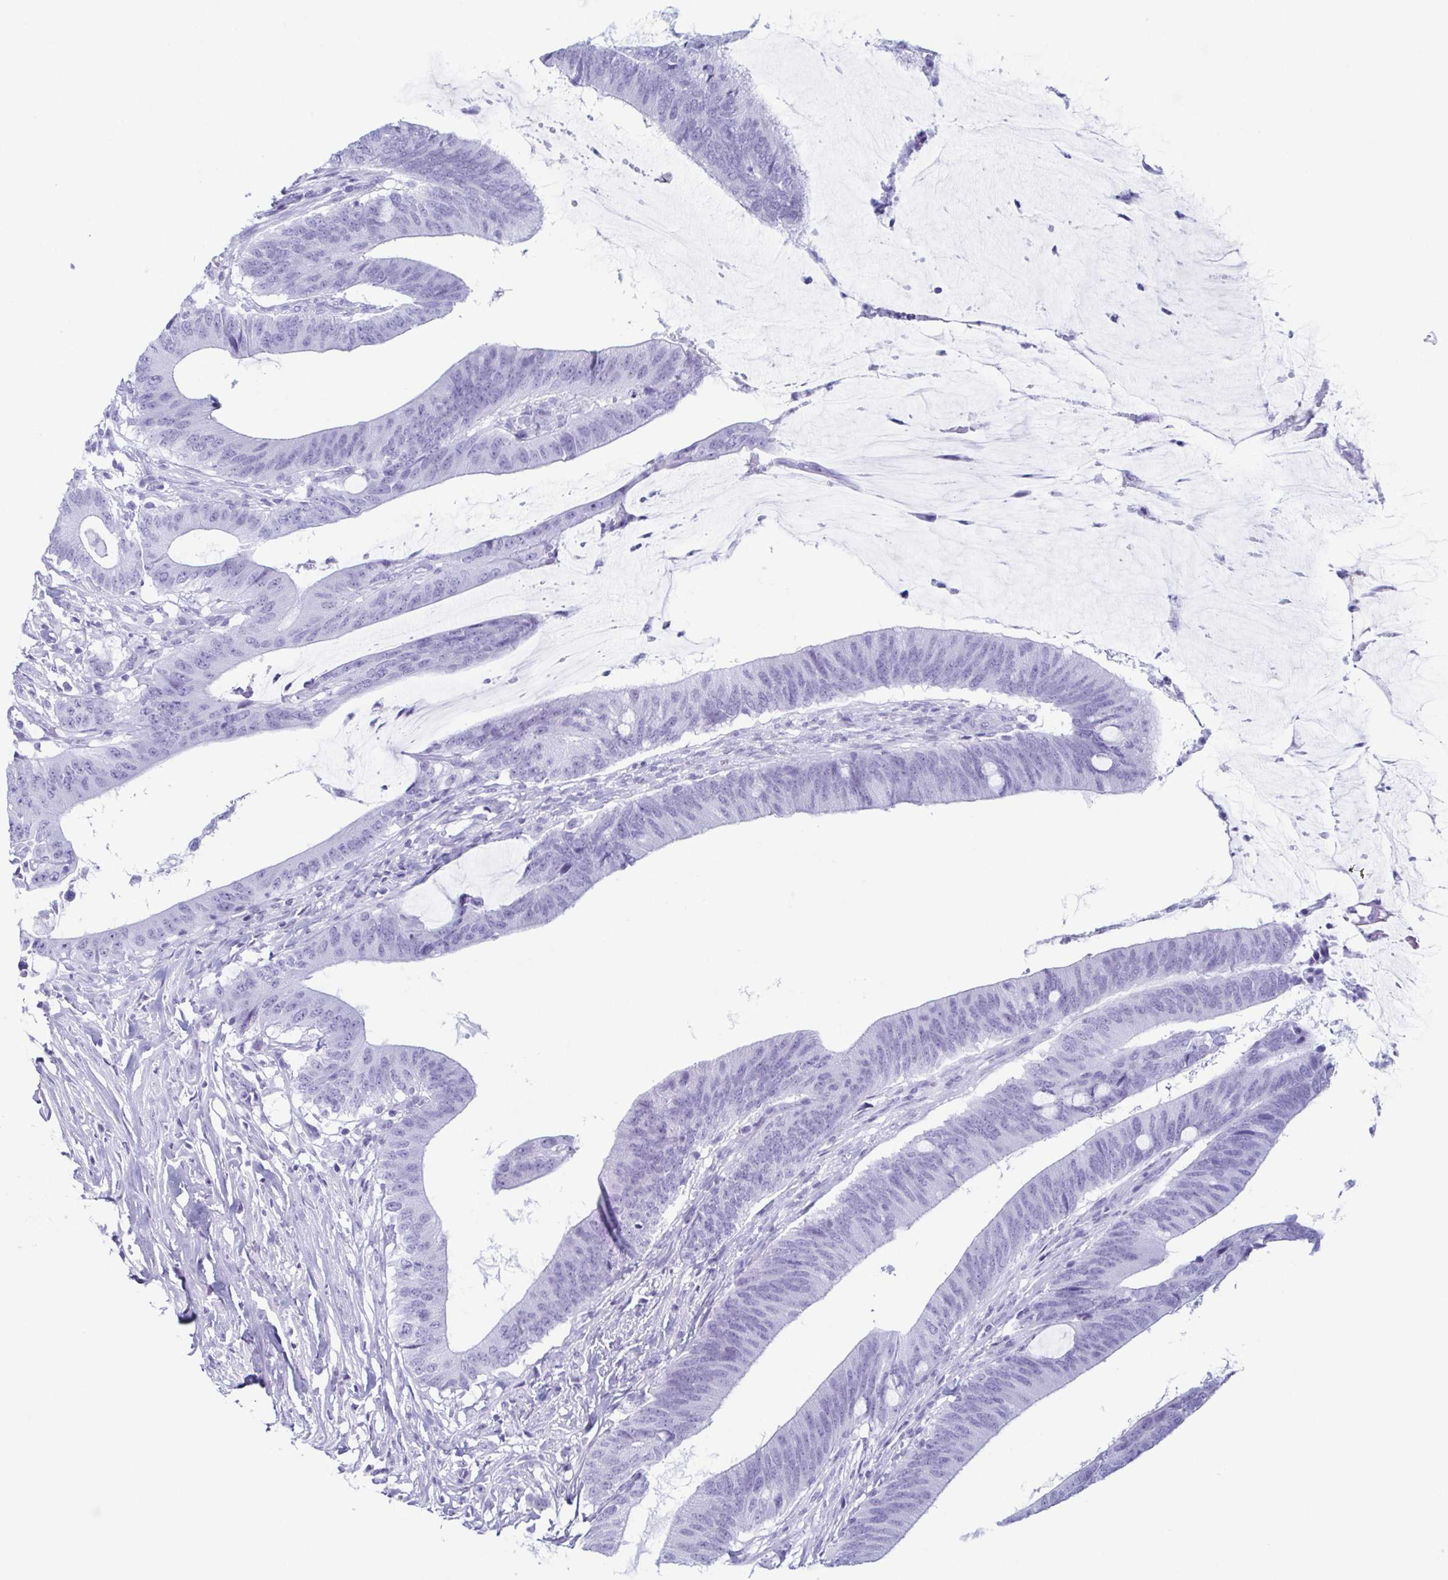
{"staining": {"intensity": "negative", "quantity": "none", "location": "none"}, "tissue": "colorectal cancer", "cell_type": "Tumor cells", "image_type": "cancer", "snomed": [{"axis": "morphology", "description": "Adenocarcinoma, NOS"}, {"axis": "topography", "description": "Colon"}], "caption": "Tumor cells show no significant positivity in adenocarcinoma (colorectal).", "gene": "ENKUR", "patient": {"sex": "female", "age": 43}}